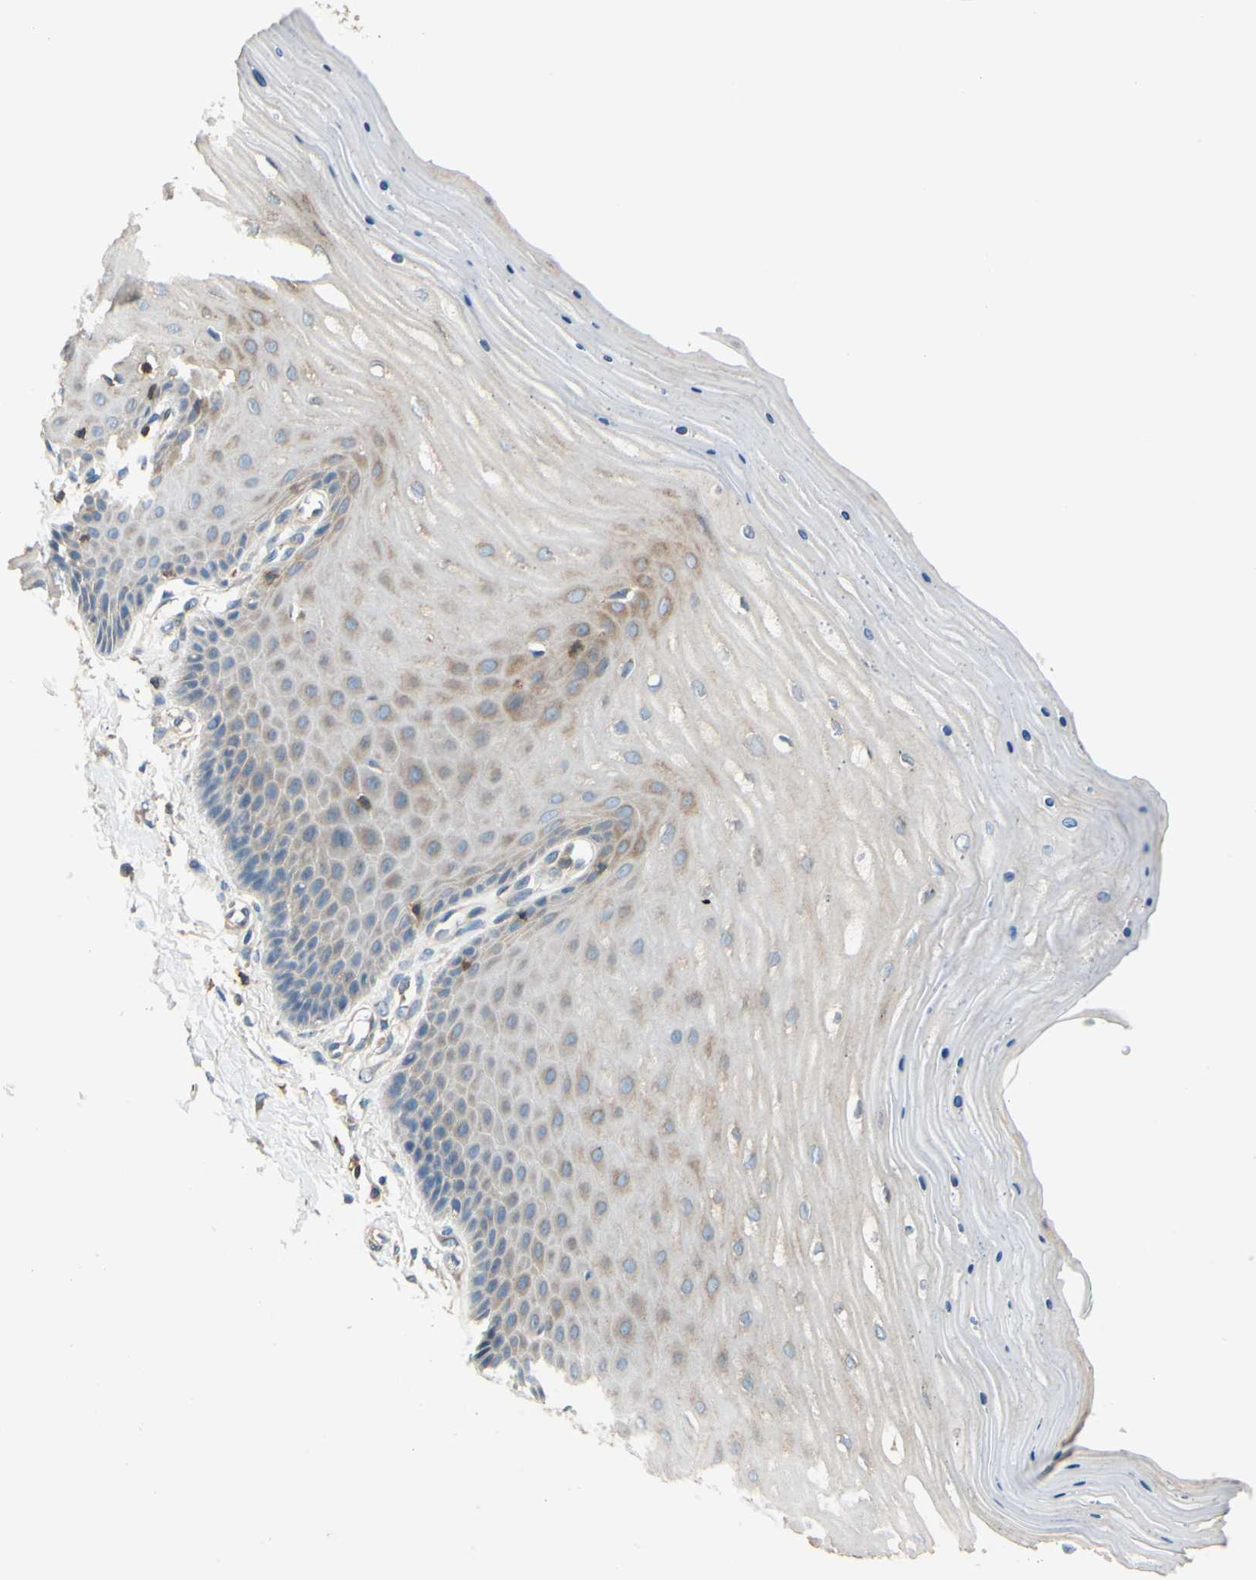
{"staining": {"intensity": "weak", "quantity": ">75%", "location": "cytoplasmic/membranous"}, "tissue": "cervix", "cell_type": "Glandular cells", "image_type": "normal", "snomed": [{"axis": "morphology", "description": "Normal tissue, NOS"}, {"axis": "topography", "description": "Cervix"}], "caption": "Approximately >75% of glandular cells in benign human cervix show weak cytoplasmic/membranous protein positivity as visualized by brown immunohistochemical staining.", "gene": "POR", "patient": {"sex": "female", "age": 55}}